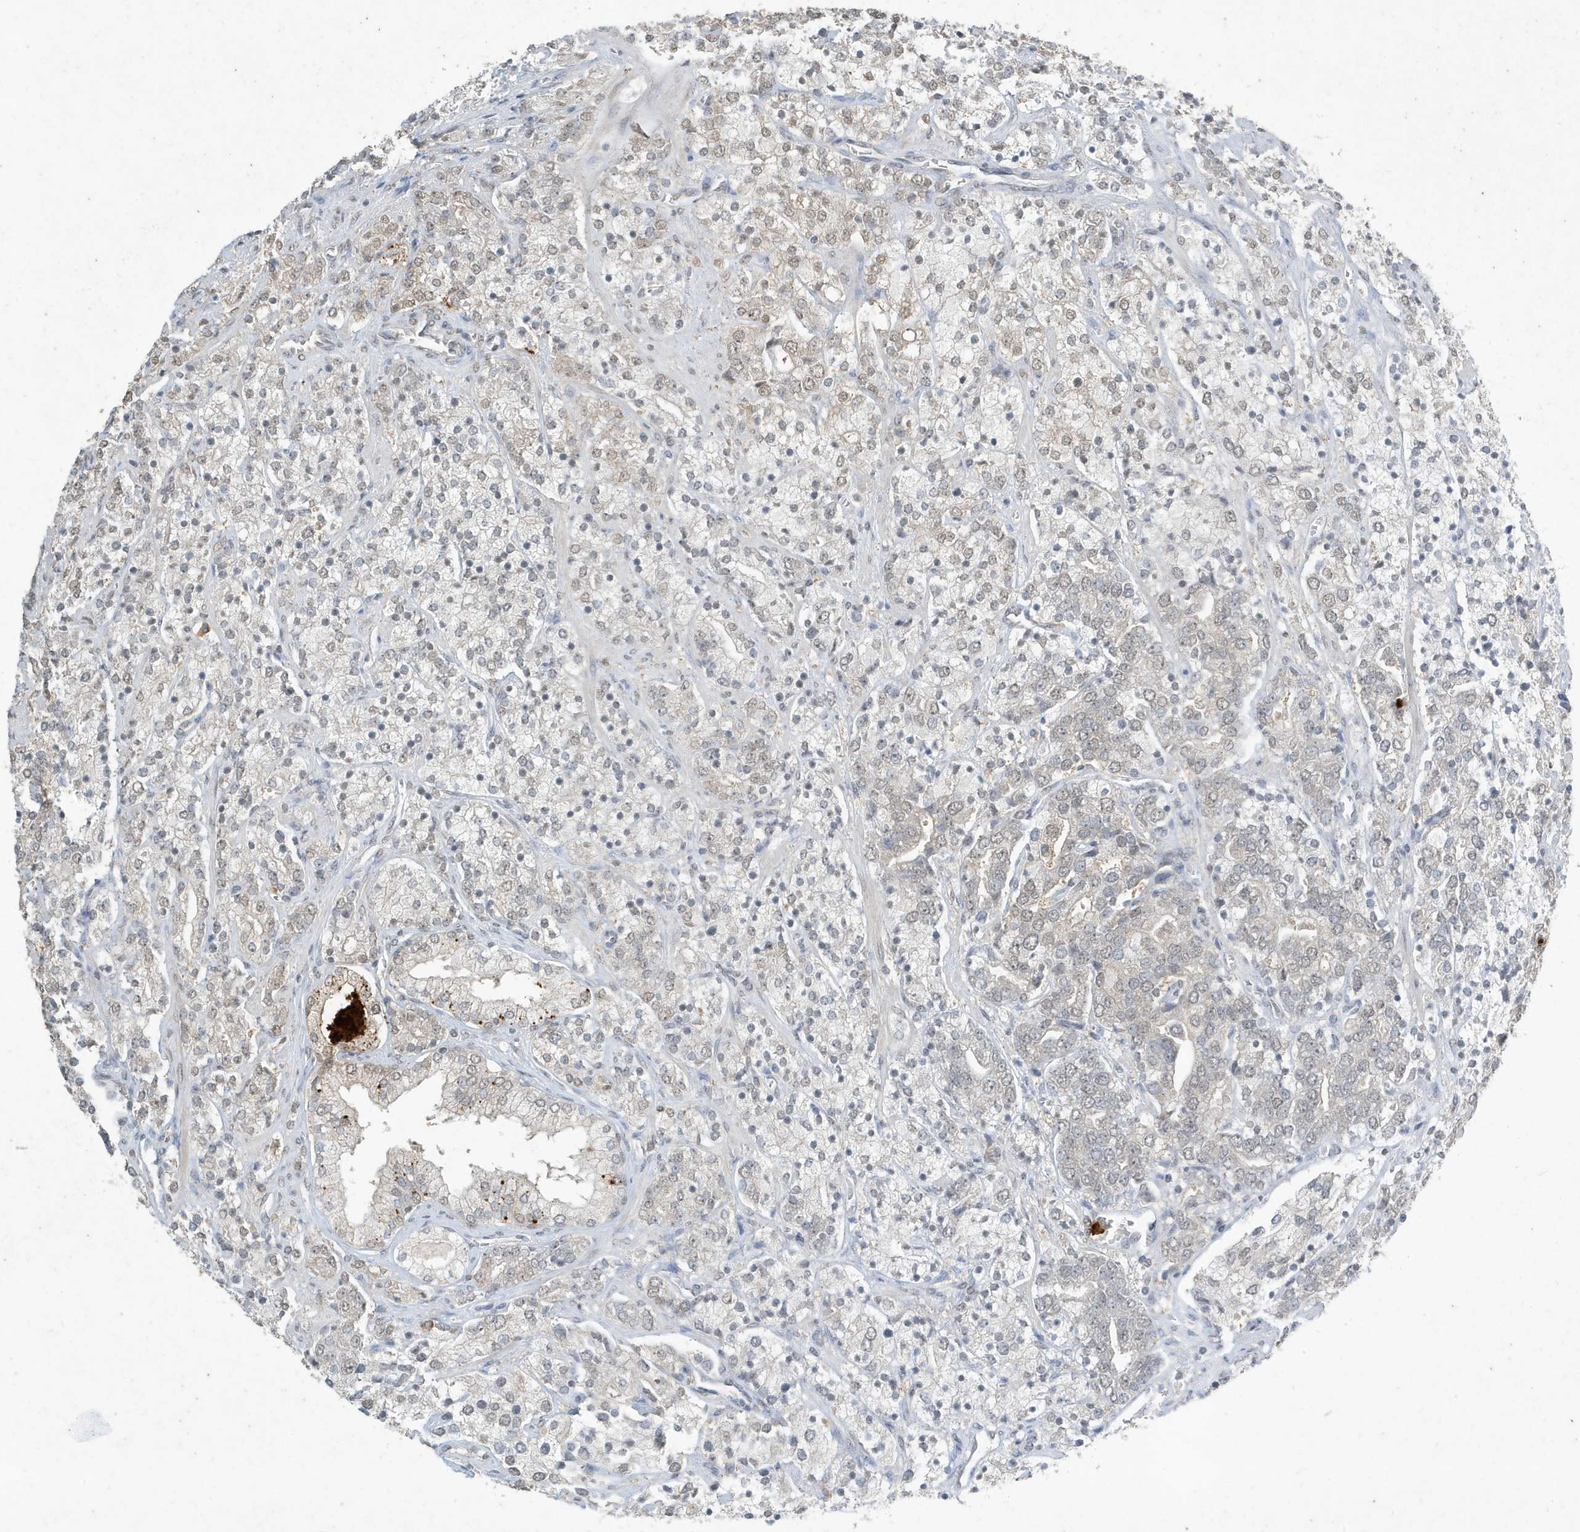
{"staining": {"intensity": "weak", "quantity": "<25%", "location": "nuclear"}, "tissue": "prostate cancer", "cell_type": "Tumor cells", "image_type": "cancer", "snomed": [{"axis": "morphology", "description": "Adenocarcinoma, High grade"}, {"axis": "topography", "description": "Prostate"}], "caption": "The photomicrograph exhibits no significant positivity in tumor cells of prostate cancer.", "gene": "DEFA1", "patient": {"sex": "male", "age": 71}}